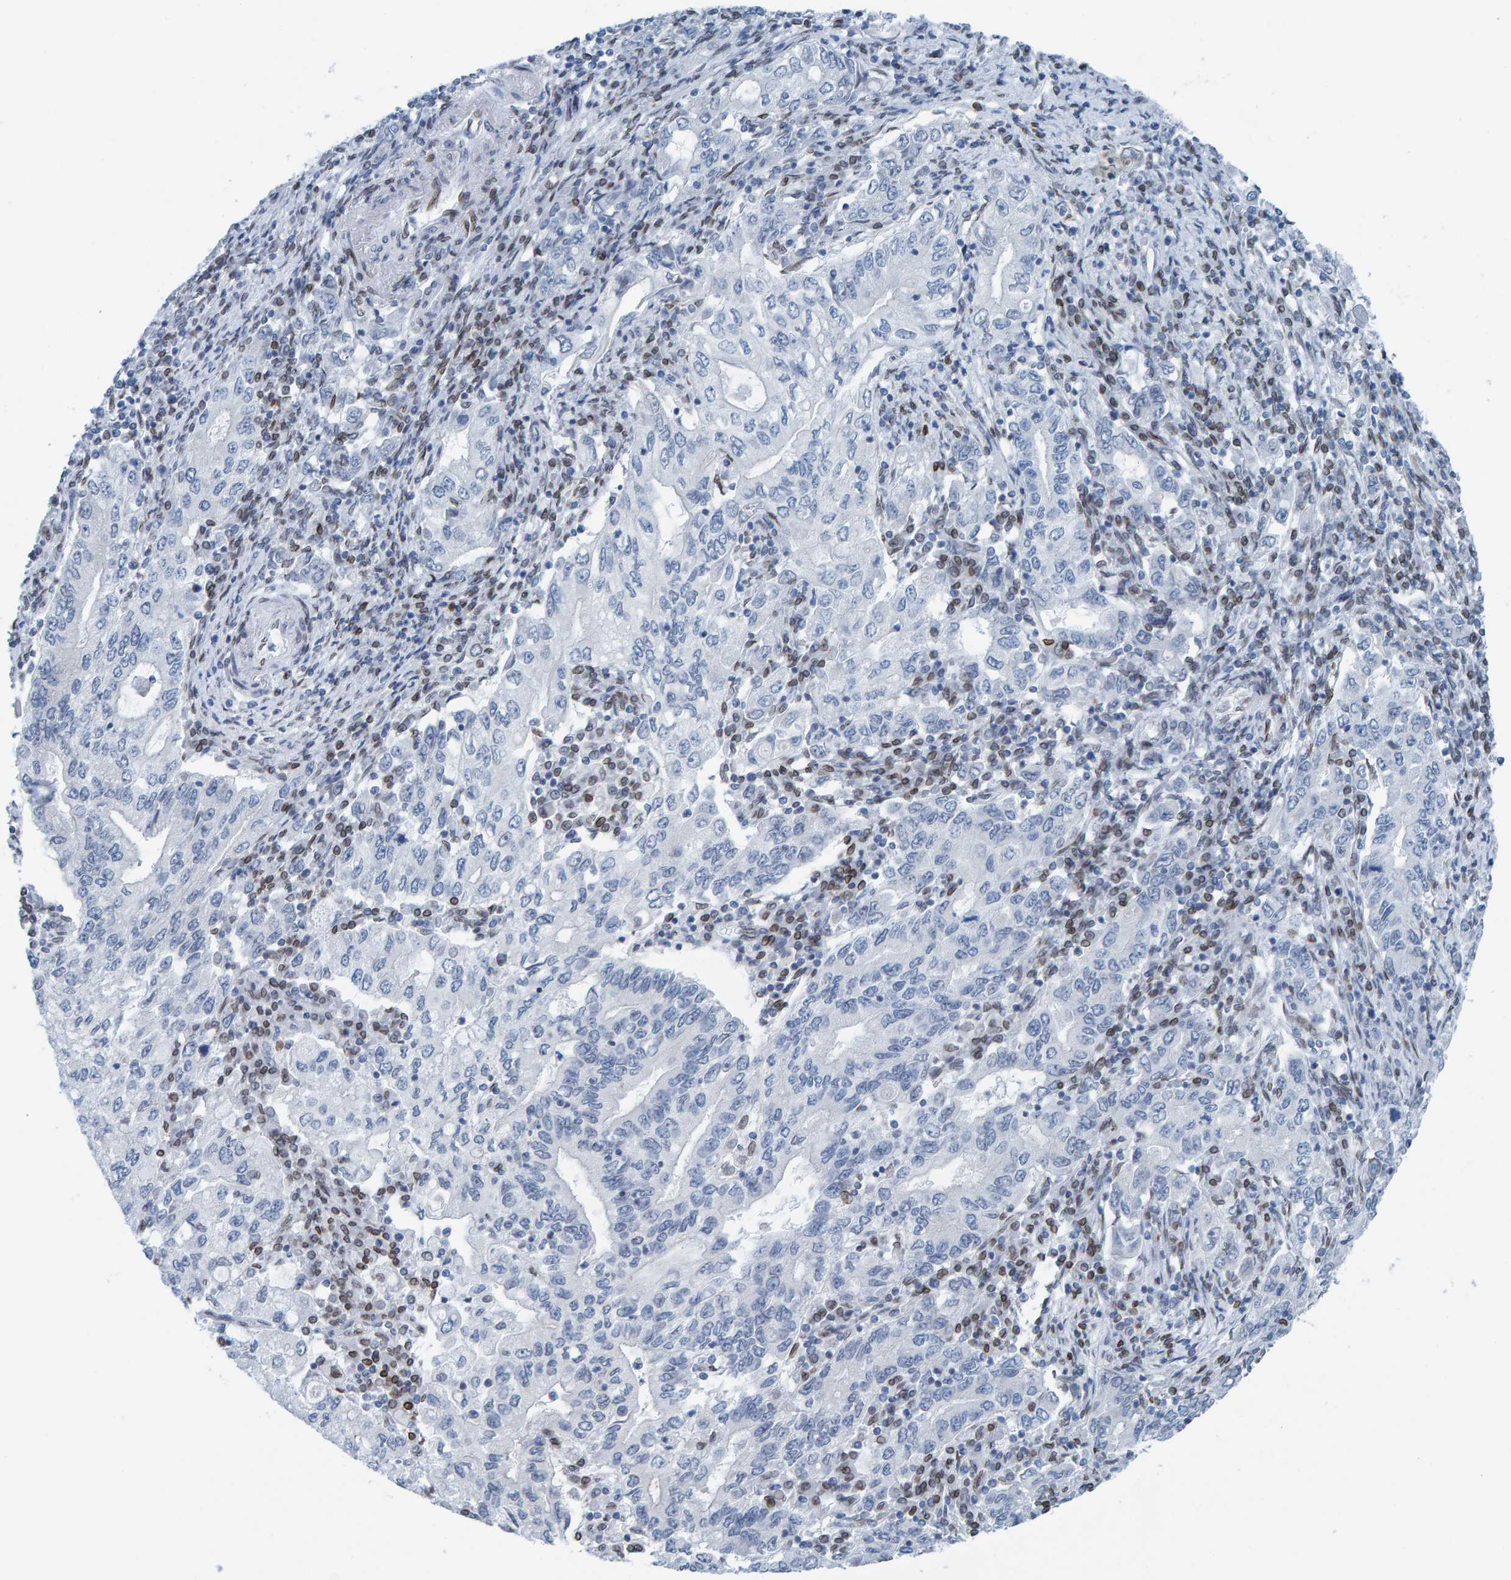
{"staining": {"intensity": "negative", "quantity": "none", "location": "none"}, "tissue": "stomach cancer", "cell_type": "Tumor cells", "image_type": "cancer", "snomed": [{"axis": "morphology", "description": "Adenocarcinoma, NOS"}, {"axis": "topography", "description": "Stomach, lower"}], "caption": "An image of human adenocarcinoma (stomach) is negative for staining in tumor cells.", "gene": "LMNB2", "patient": {"sex": "female", "age": 72}}